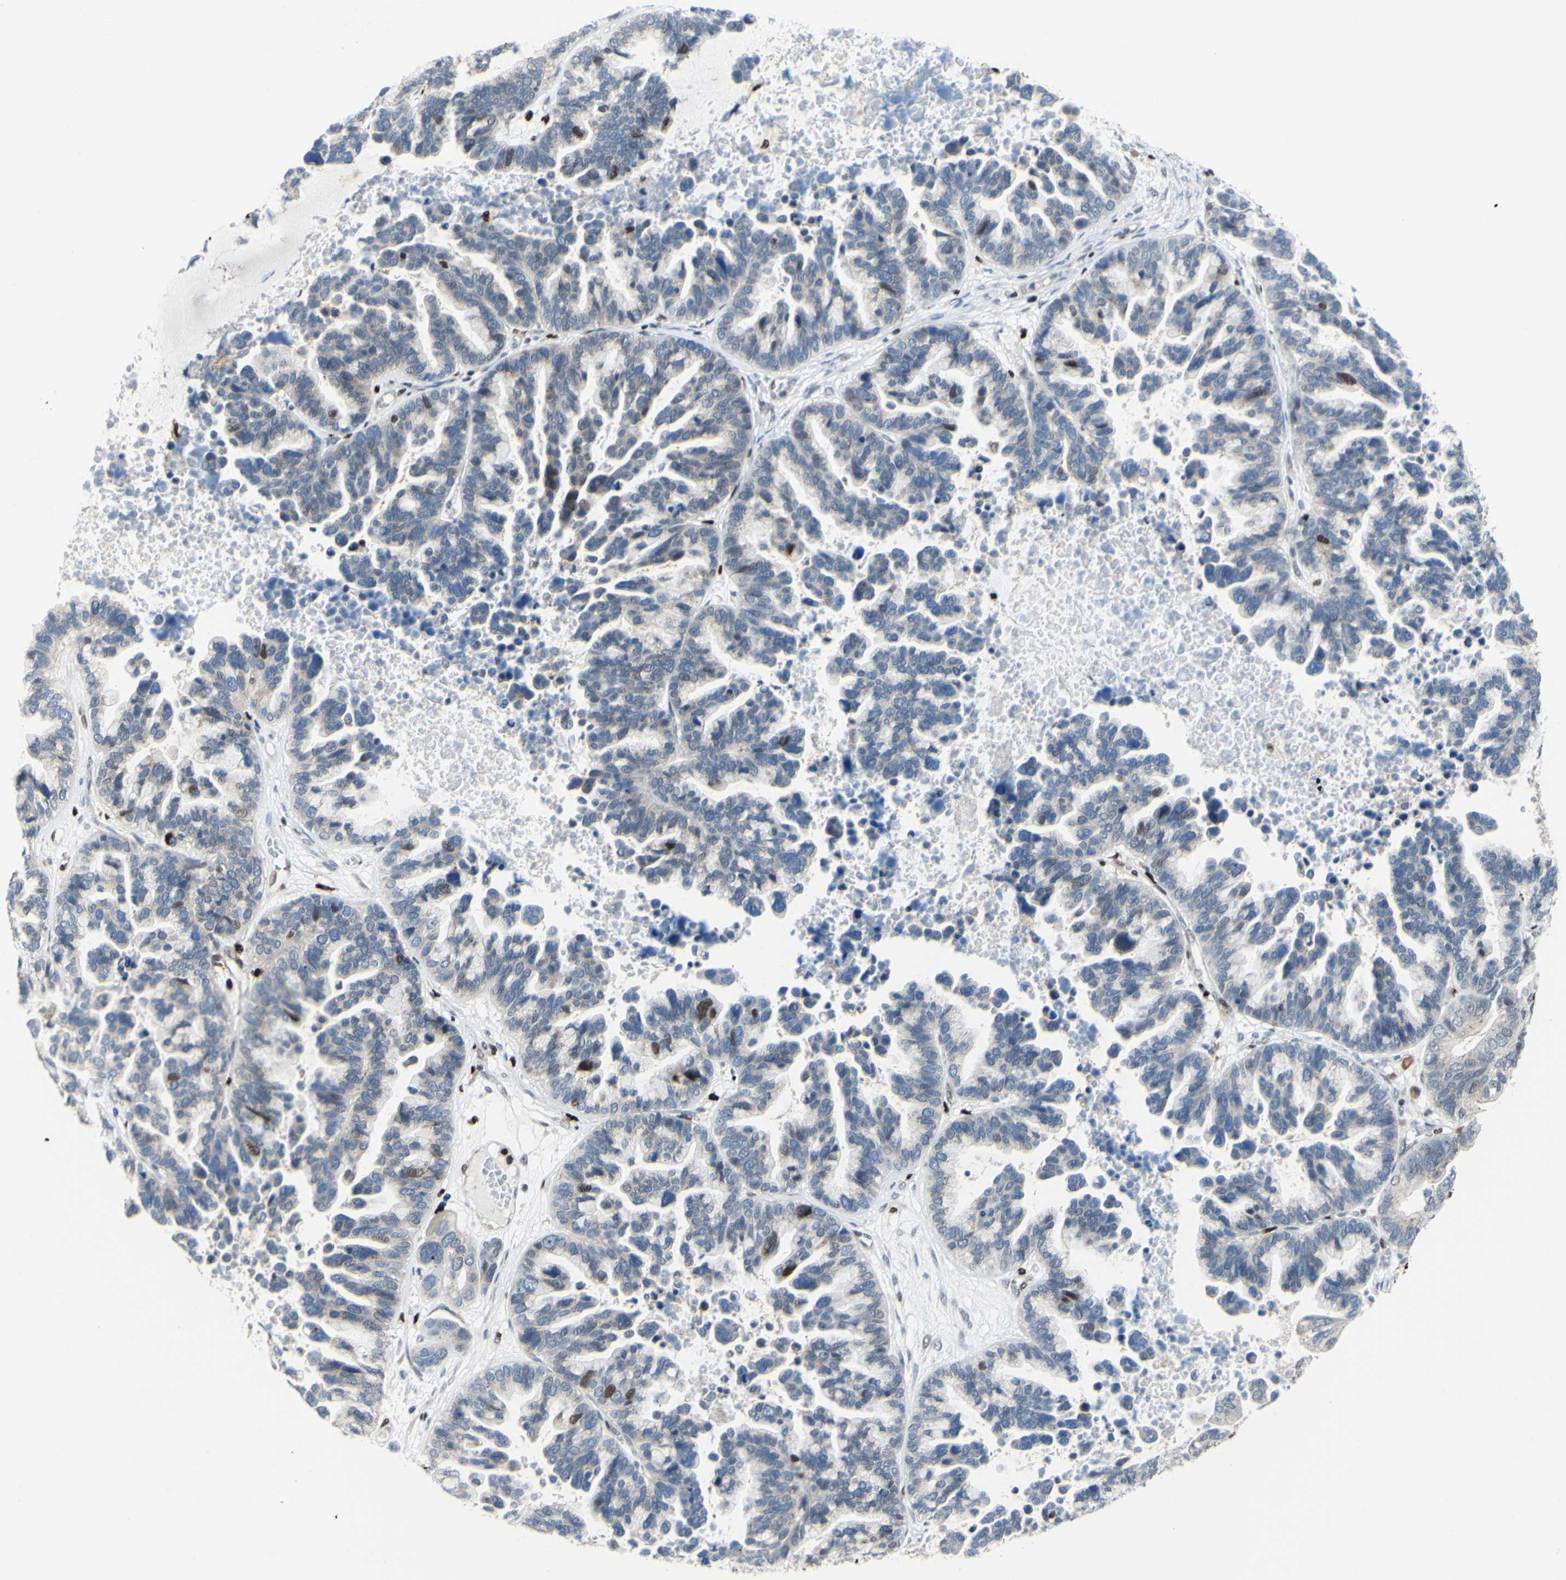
{"staining": {"intensity": "weak", "quantity": "25%-75%", "location": "cytoplasmic/membranous"}, "tissue": "ovarian cancer", "cell_type": "Tumor cells", "image_type": "cancer", "snomed": [{"axis": "morphology", "description": "Cystadenocarcinoma, serous, NOS"}, {"axis": "topography", "description": "Ovary"}], "caption": "Tumor cells show low levels of weak cytoplasmic/membranous staining in approximately 25%-75% of cells in serous cystadenocarcinoma (ovarian). (DAB = brown stain, brightfield microscopy at high magnification).", "gene": "EED", "patient": {"sex": "female", "age": 56}}